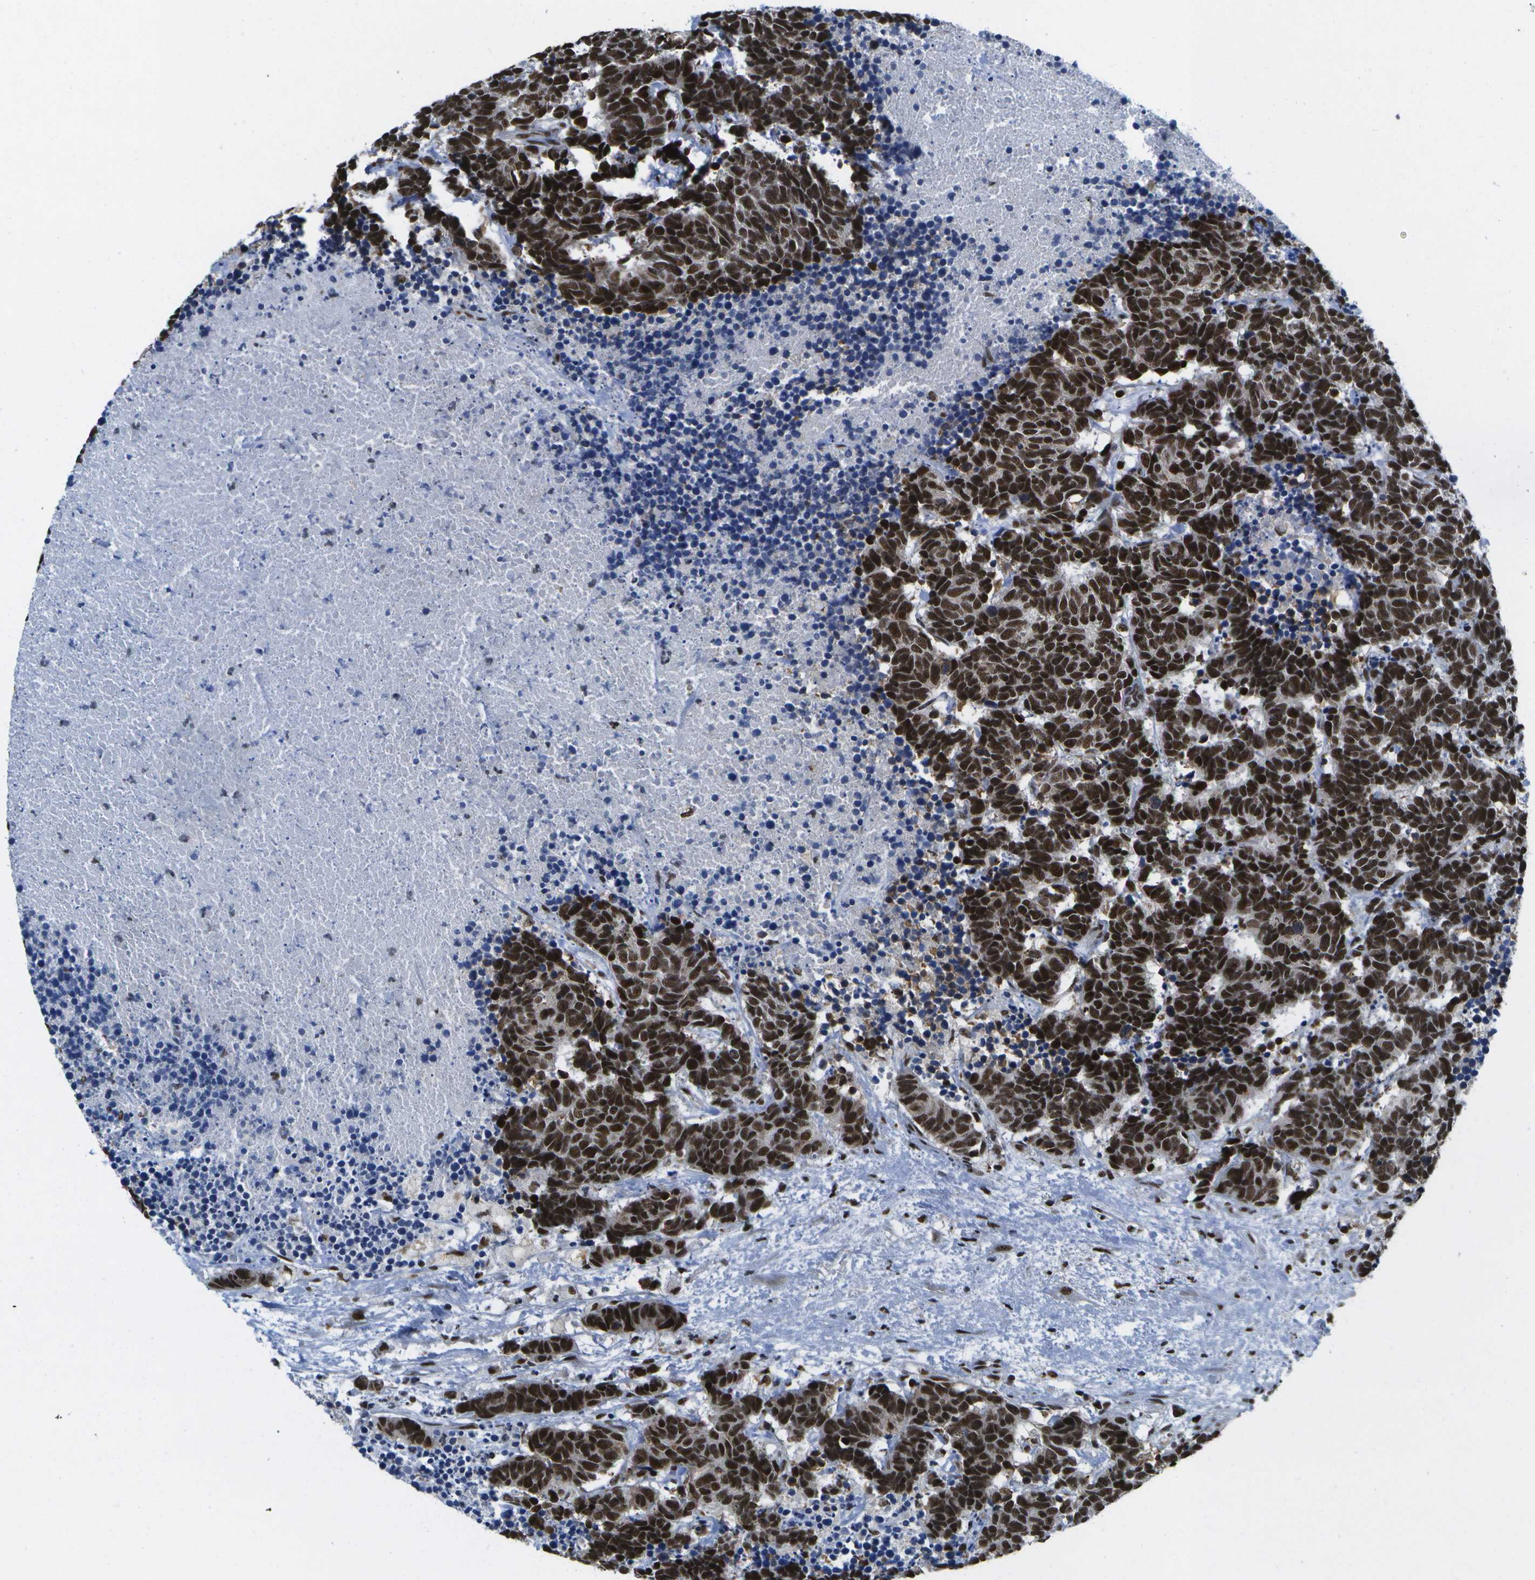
{"staining": {"intensity": "strong", "quantity": ">75%", "location": "nuclear"}, "tissue": "carcinoid", "cell_type": "Tumor cells", "image_type": "cancer", "snomed": [{"axis": "morphology", "description": "Carcinoma, NOS"}, {"axis": "morphology", "description": "Carcinoid, malignant, NOS"}, {"axis": "topography", "description": "Urinary bladder"}], "caption": "Carcinoid (malignant) was stained to show a protein in brown. There is high levels of strong nuclear positivity in about >75% of tumor cells.", "gene": "NSRP1", "patient": {"sex": "male", "age": 57}}